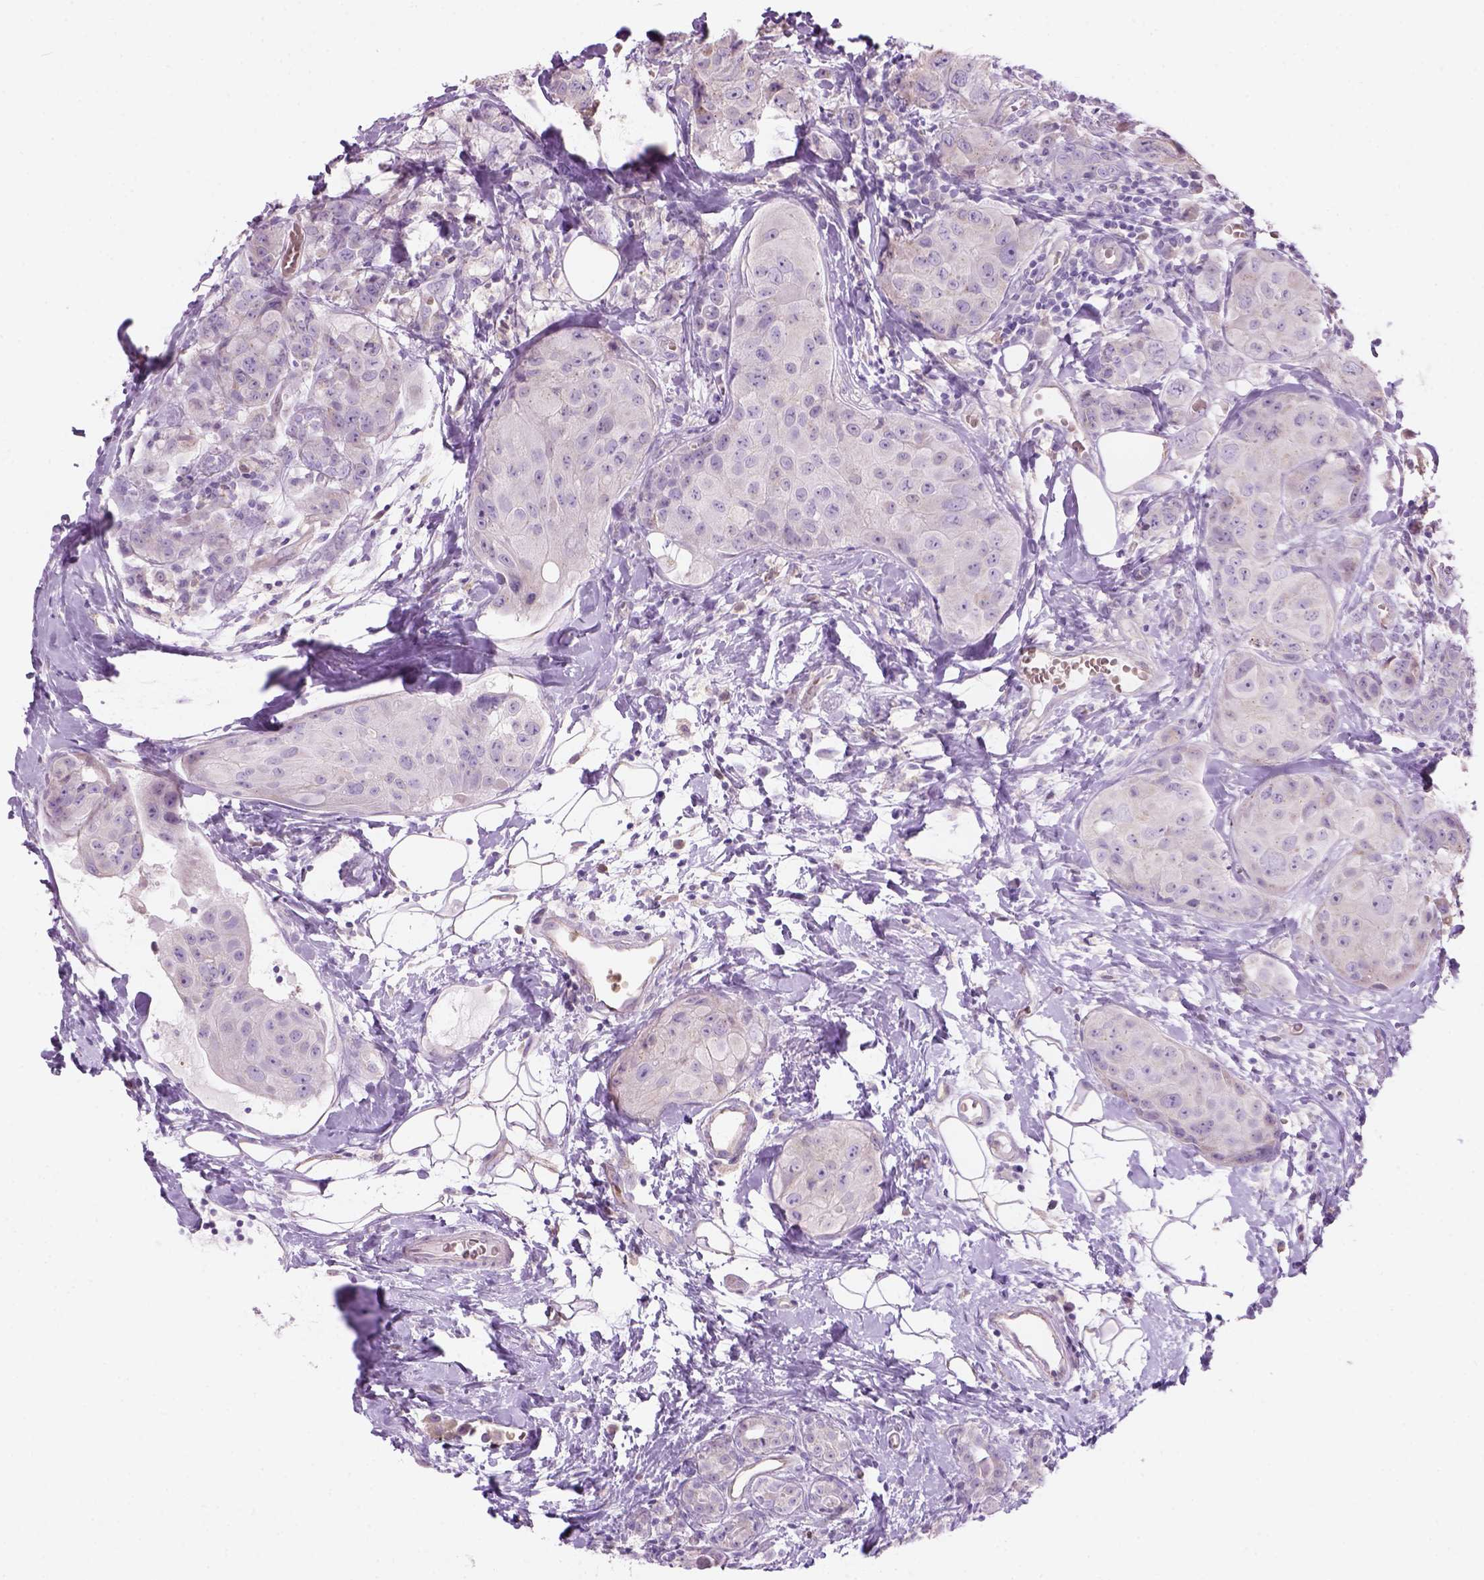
{"staining": {"intensity": "negative", "quantity": "none", "location": "none"}, "tissue": "breast cancer", "cell_type": "Tumor cells", "image_type": "cancer", "snomed": [{"axis": "morphology", "description": "Duct carcinoma"}, {"axis": "topography", "description": "Breast"}], "caption": "High magnification brightfield microscopy of breast cancer (infiltrating ductal carcinoma) stained with DAB (3,3'-diaminobenzidine) (brown) and counterstained with hematoxylin (blue): tumor cells show no significant expression.", "gene": "CD84", "patient": {"sex": "female", "age": 43}}